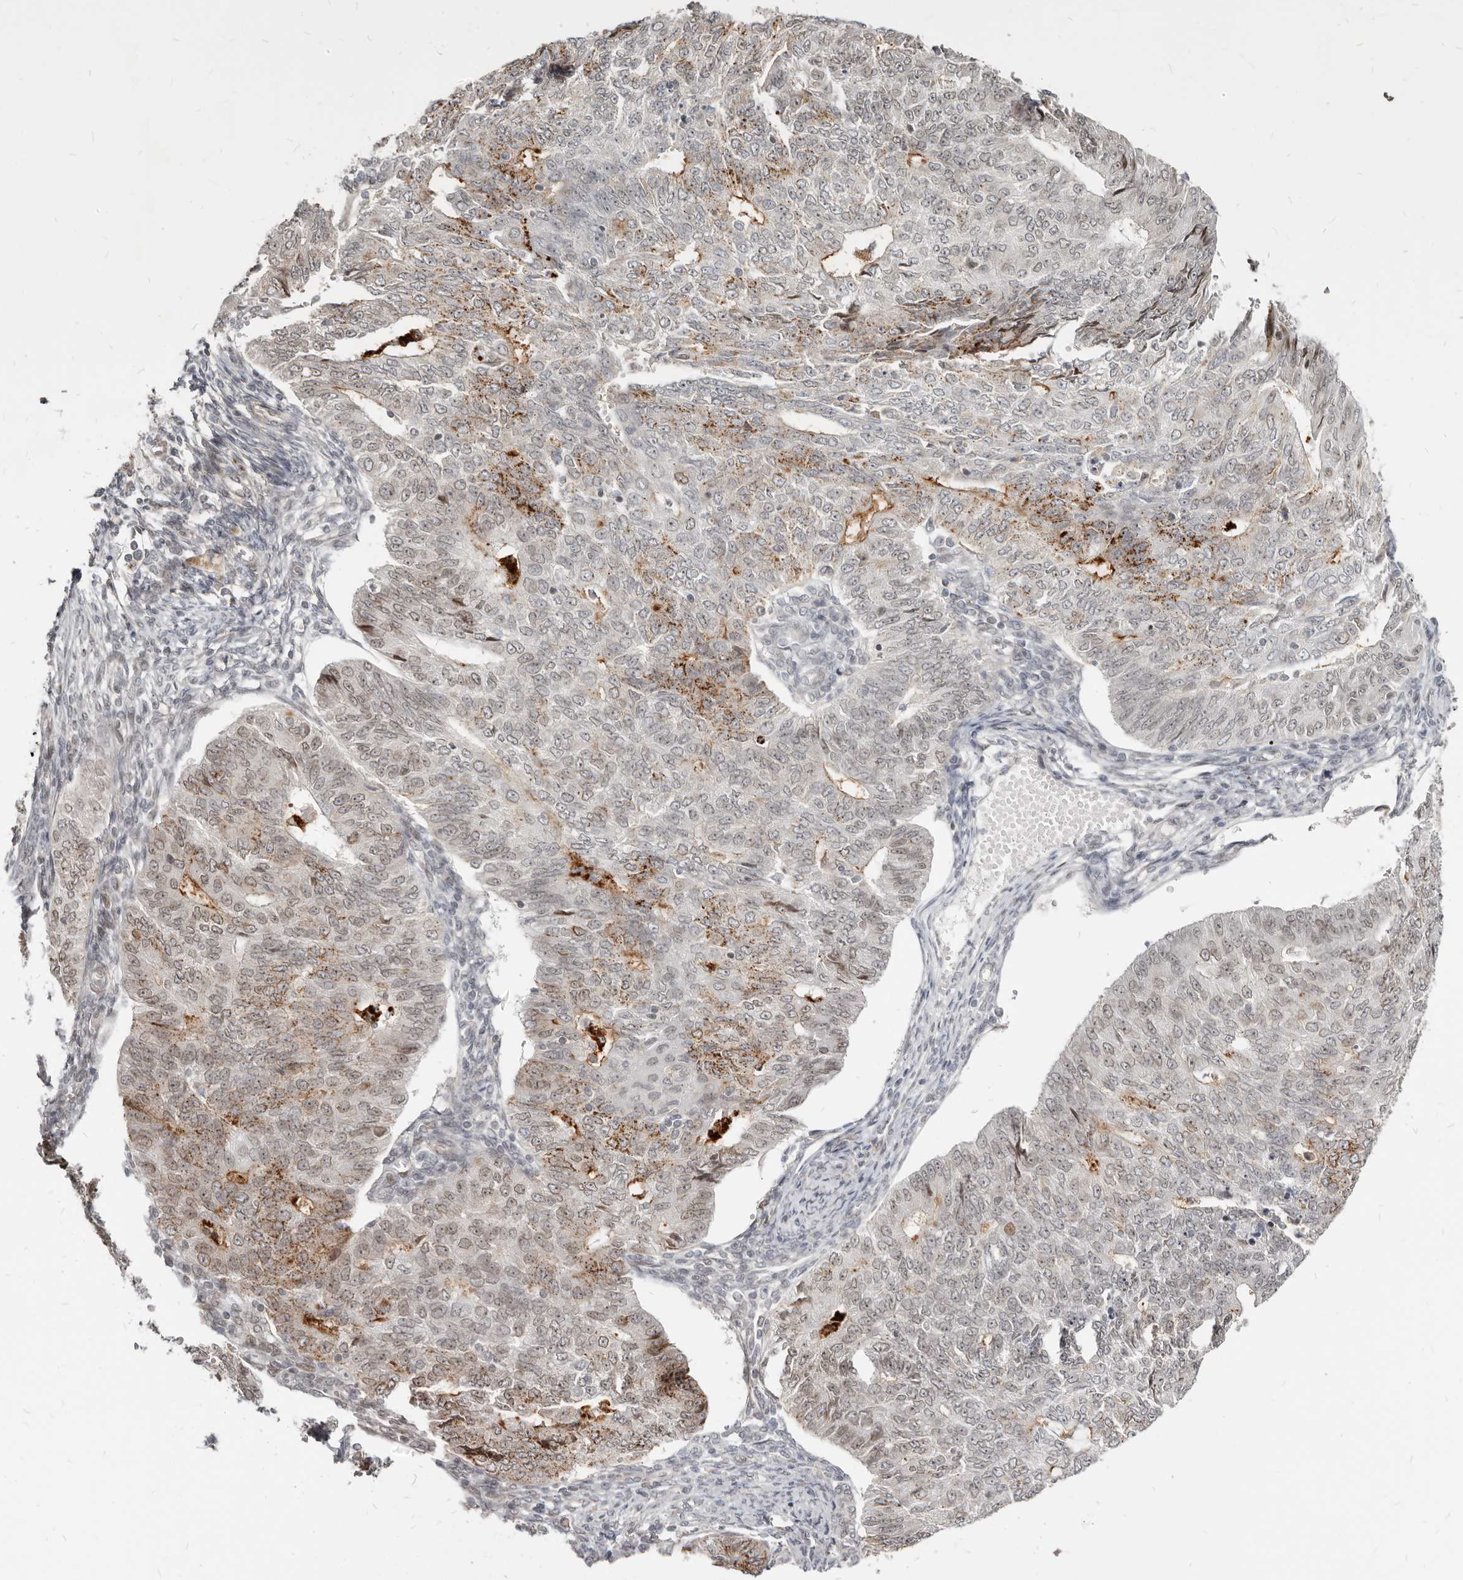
{"staining": {"intensity": "moderate", "quantity": "25%-75%", "location": "cytoplasmic/membranous,nuclear"}, "tissue": "endometrial cancer", "cell_type": "Tumor cells", "image_type": "cancer", "snomed": [{"axis": "morphology", "description": "Adenocarcinoma, NOS"}, {"axis": "topography", "description": "Endometrium"}], "caption": "The micrograph reveals a brown stain indicating the presence of a protein in the cytoplasmic/membranous and nuclear of tumor cells in endometrial cancer.", "gene": "NUP153", "patient": {"sex": "female", "age": 32}}